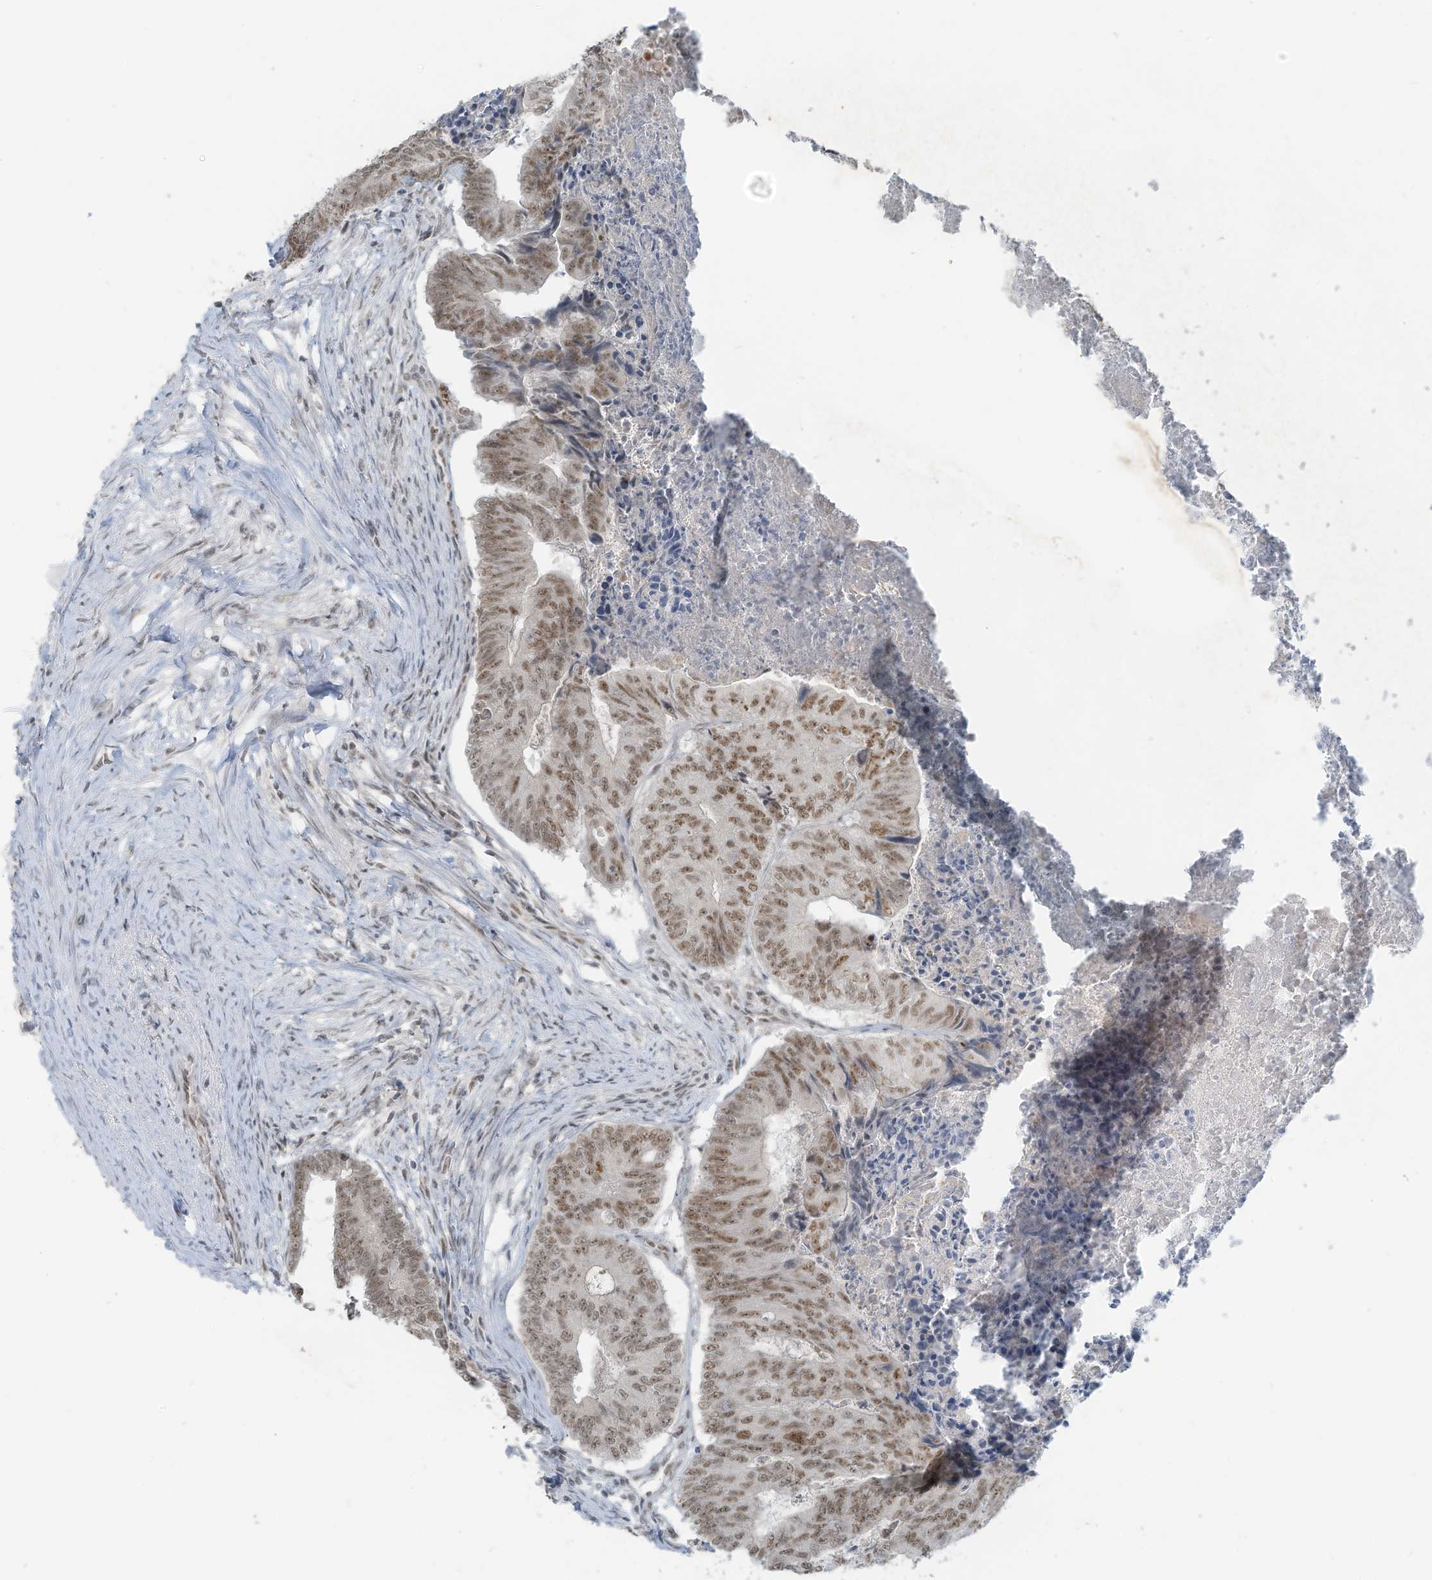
{"staining": {"intensity": "moderate", "quantity": ">75%", "location": "nuclear"}, "tissue": "colorectal cancer", "cell_type": "Tumor cells", "image_type": "cancer", "snomed": [{"axis": "morphology", "description": "Adenocarcinoma, NOS"}, {"axis": "topography", "description": "Colon"}], "caption": "A medium amount of moderate nuclear staining is seen in about >75% of tumor cells in colorectal cancer (adenocarcinoma) tissue.", "gene": "WRNIP1", "patient": {"sex": "female", "age": 67}}